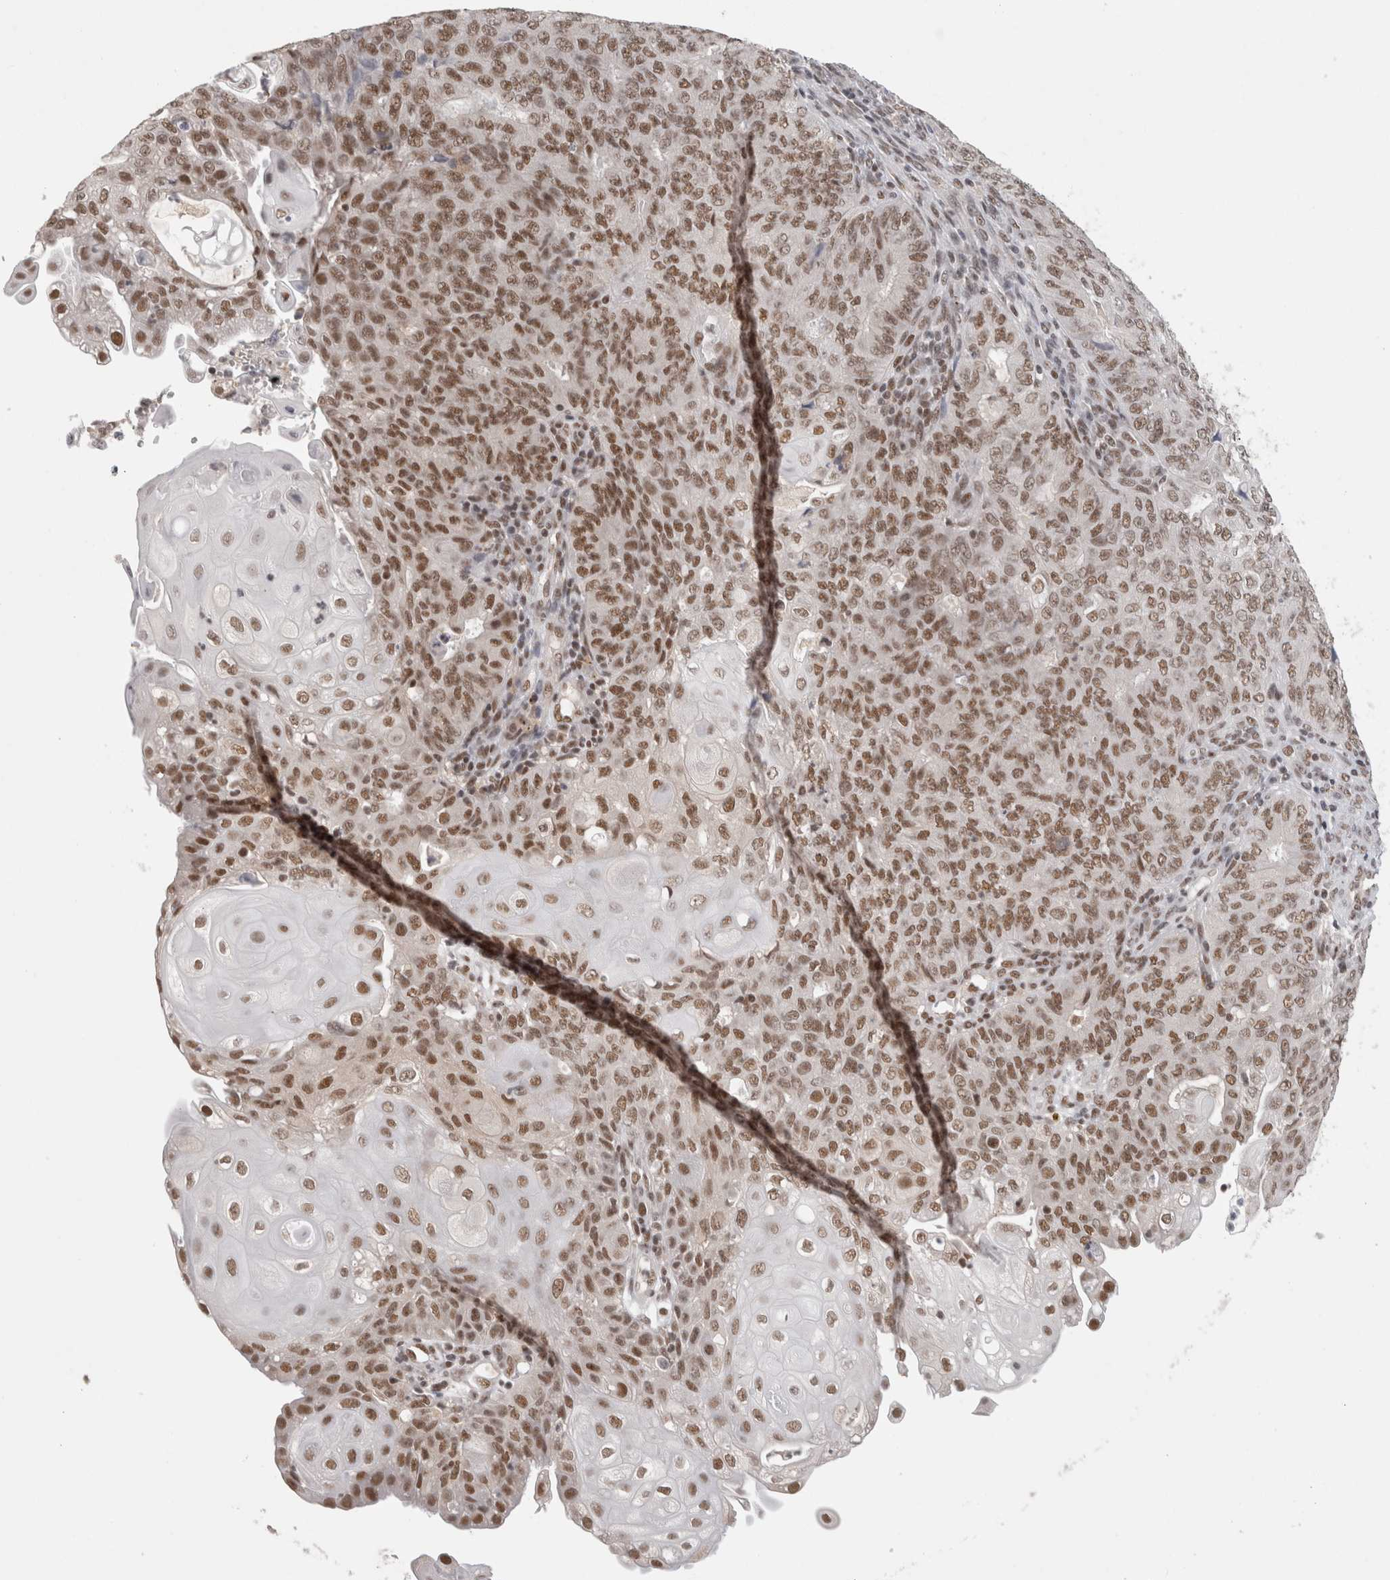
{"staining": {"intensity": "moderate", "quantity": ">75%", "location": "nuclear"}, "tissue": "endometrial cancer", "cell_type": "Tumor cells", "image_type": "cancer", "snomed": [{"axis": "morphology", "description": "Adenocarcinoma, NOS"}, {"axis": "topography", "description": "Endometrium"}], "caption": "Immunohistochemistry (DAB) staining of human endometrial cancer displays moderate nuclear protein staining in approximately >75% of tumor cells.", "gene": "ZNF830", "patient": {"sex": "female", "age": 32}}